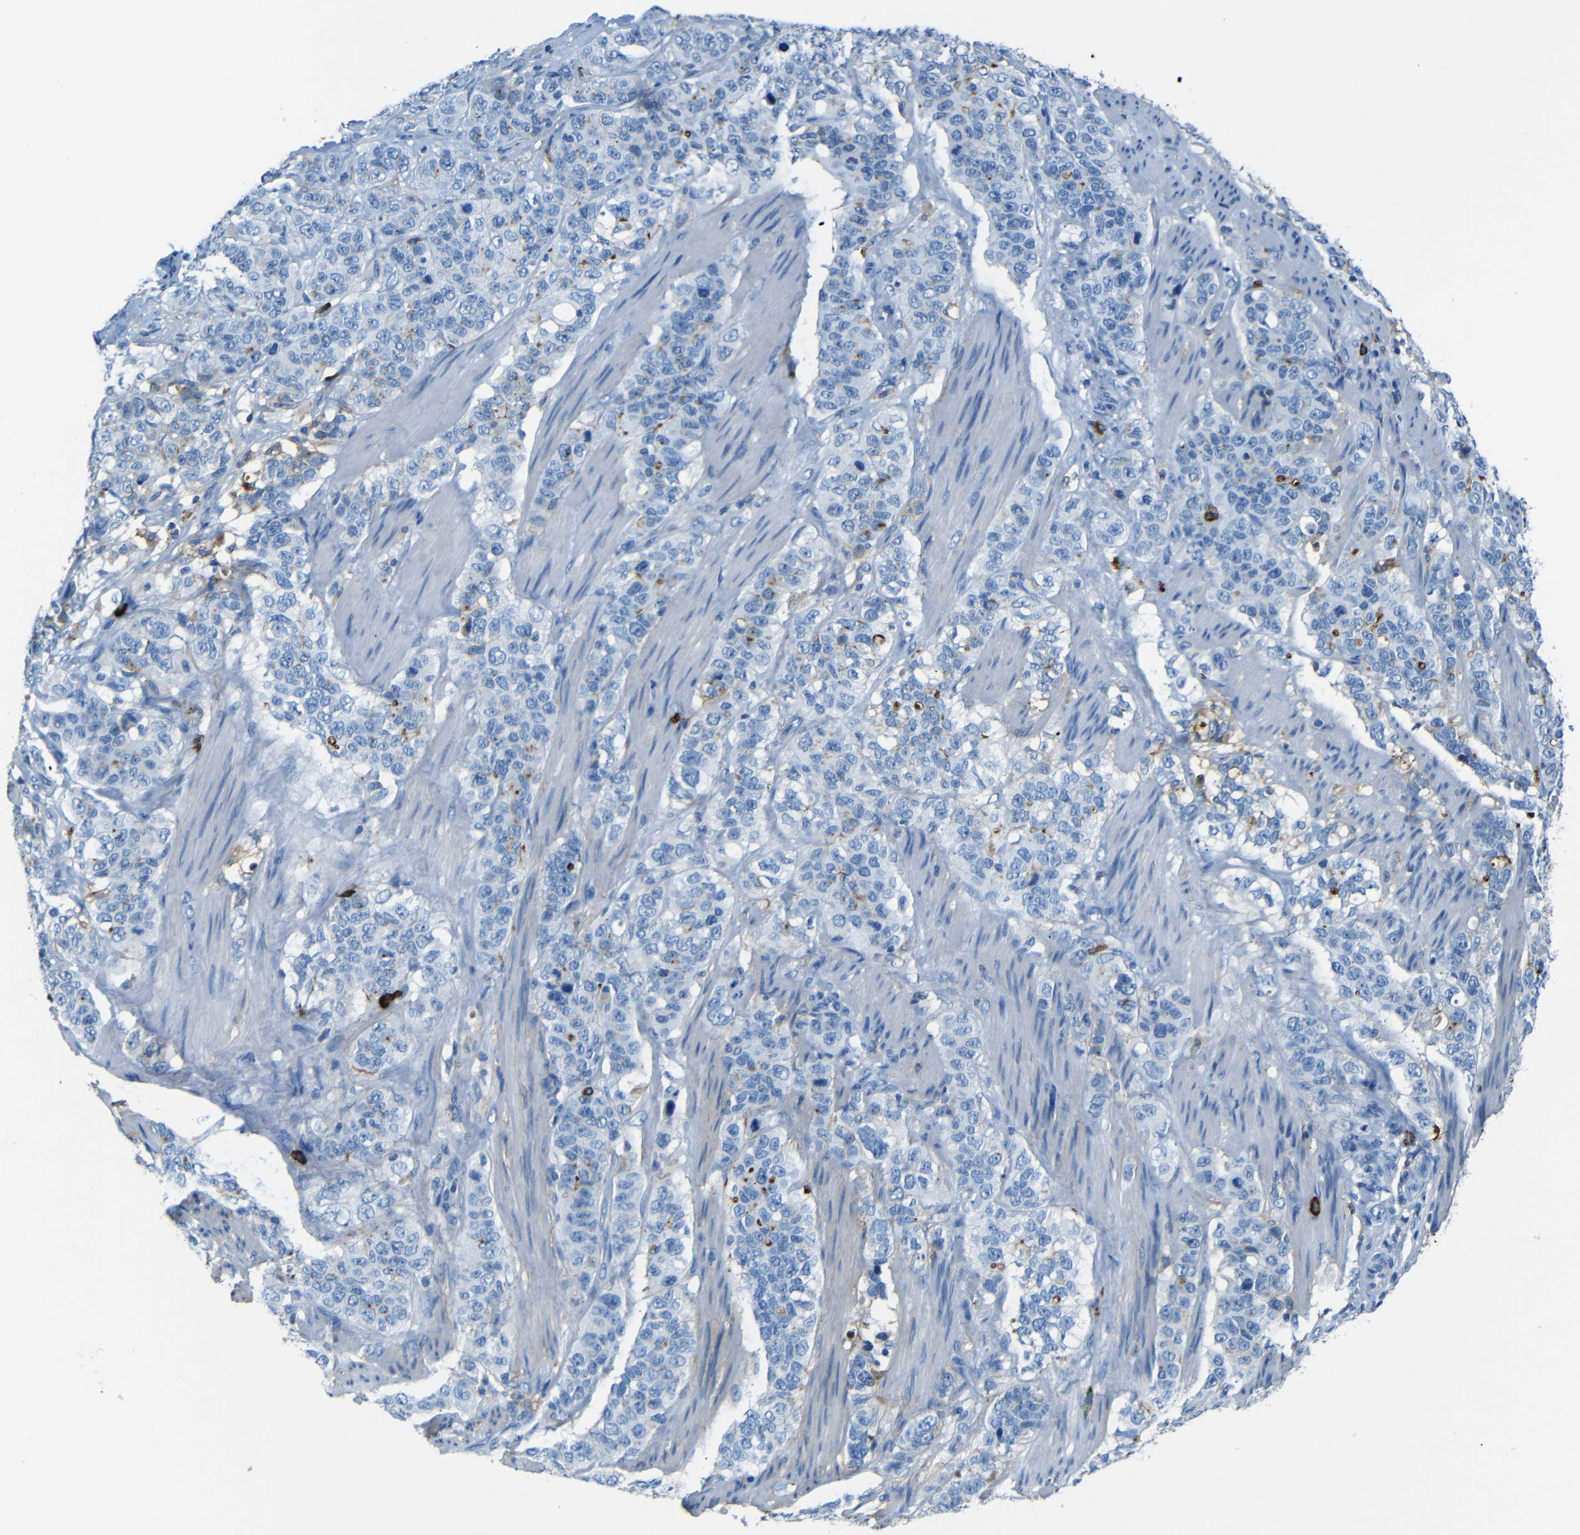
{"staining": {"intensity": "negative", "quantity": "none", "location": "none"}, "tissue": "stomach cancer", "cell_type": "Tumor cells", "image_type": "cancer", "snomed": [{"axis": "morphology", "description": "Adenocarcinoma, NOS"}, {"axis": "topography", "description": "Stomach"}], "caption": "Tumor cells are negative for protein expression in human stomach cancer (adenocarcinoma).", "gene": "SERPINA1", "patient": {"sex": "male", "age": 48}}